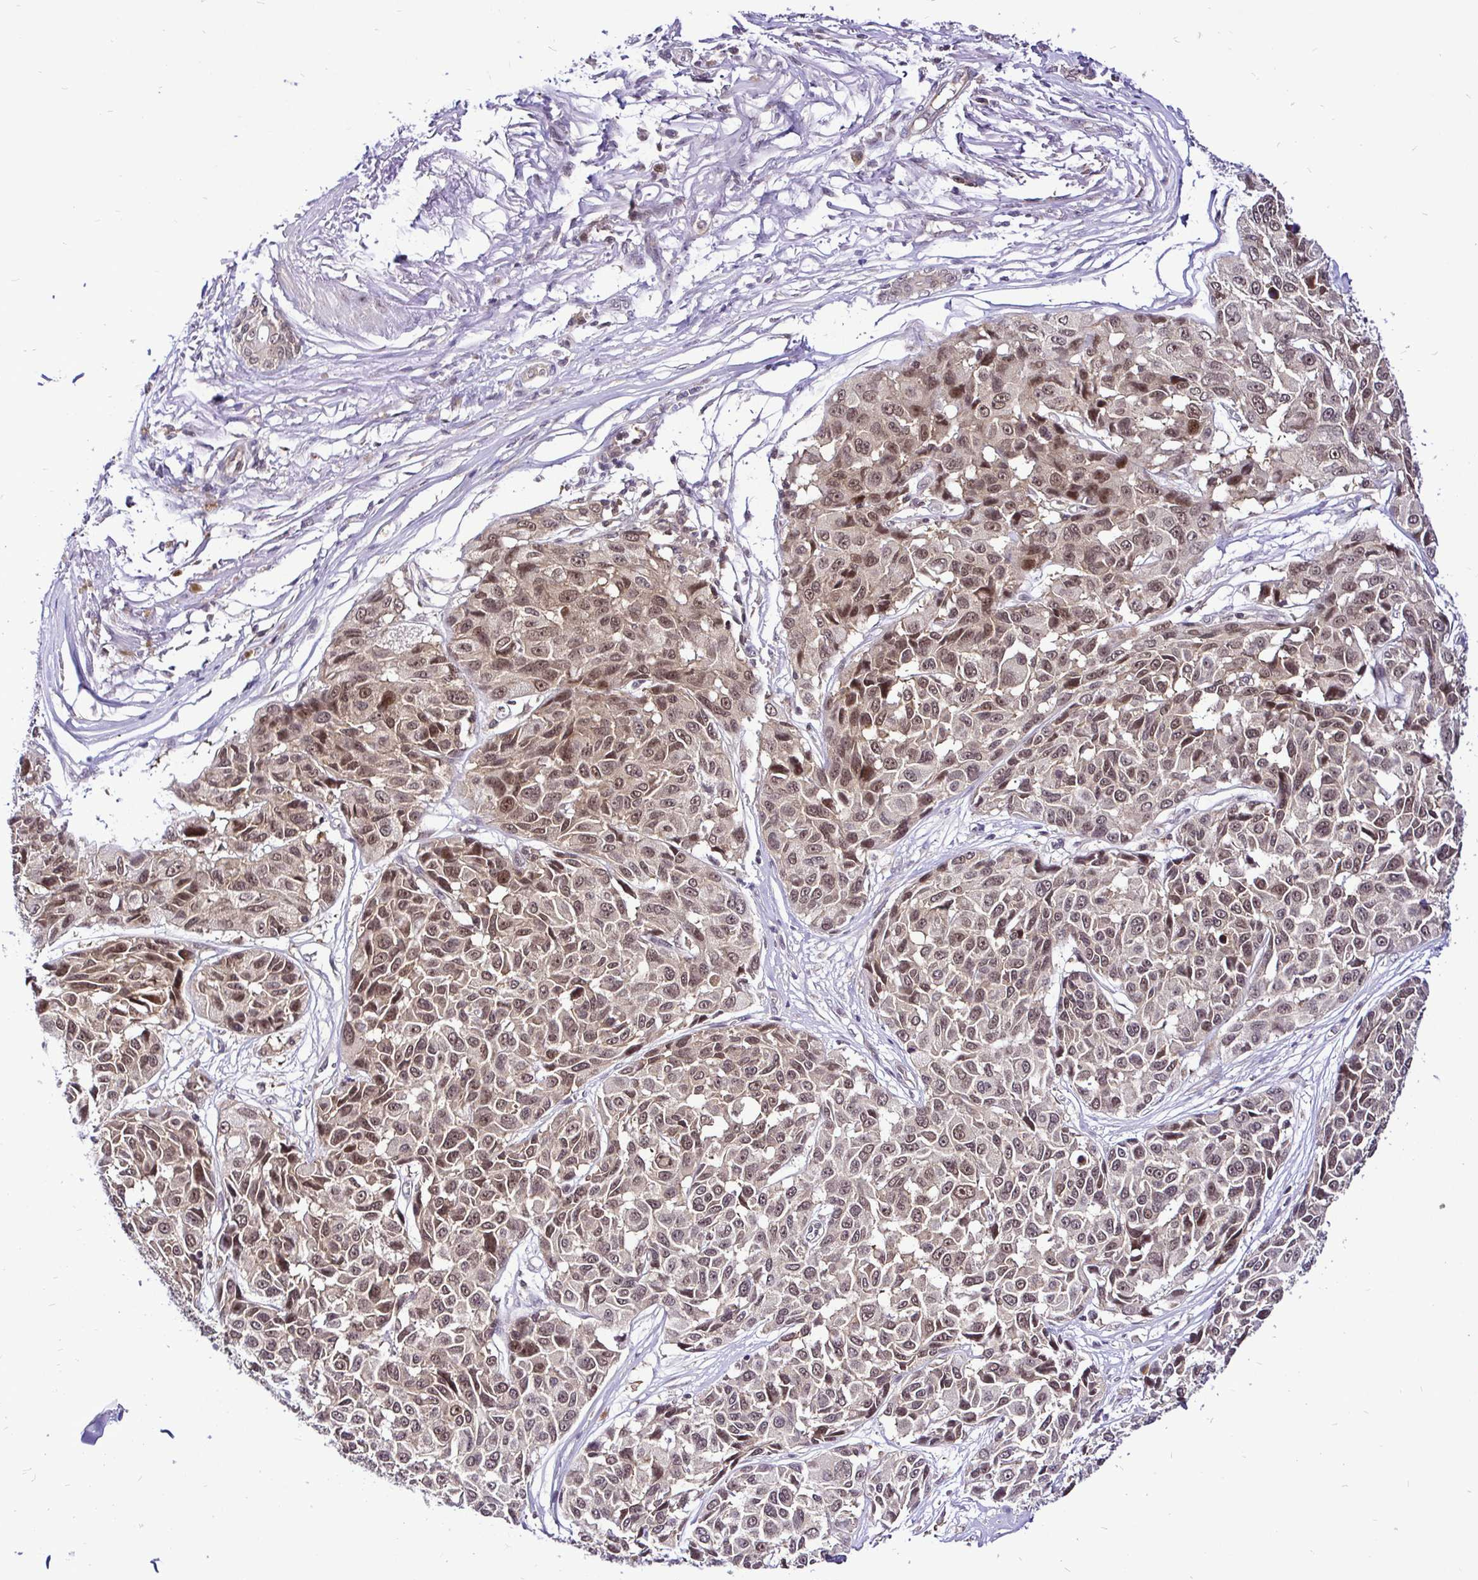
{"staining": {"intensity": "moderate", "quantity": ">75%", "location": "cytoplasmic/membranous,nuclear"}, "tissue": "melanoma", "cell_type": "Tumor cells", "image_type": "cancer", "snomed": [{"axis": "morphology", "description": "Malignant melanoma, NOS"}, {"axis": "topography", "description": "Skin"}], "caption": "Human malignant melanoma stained with a protein marker shows moderate staining in tumor cells.", "gene": "UBE2M", "patient": {"sex": "female", "age": 66}}